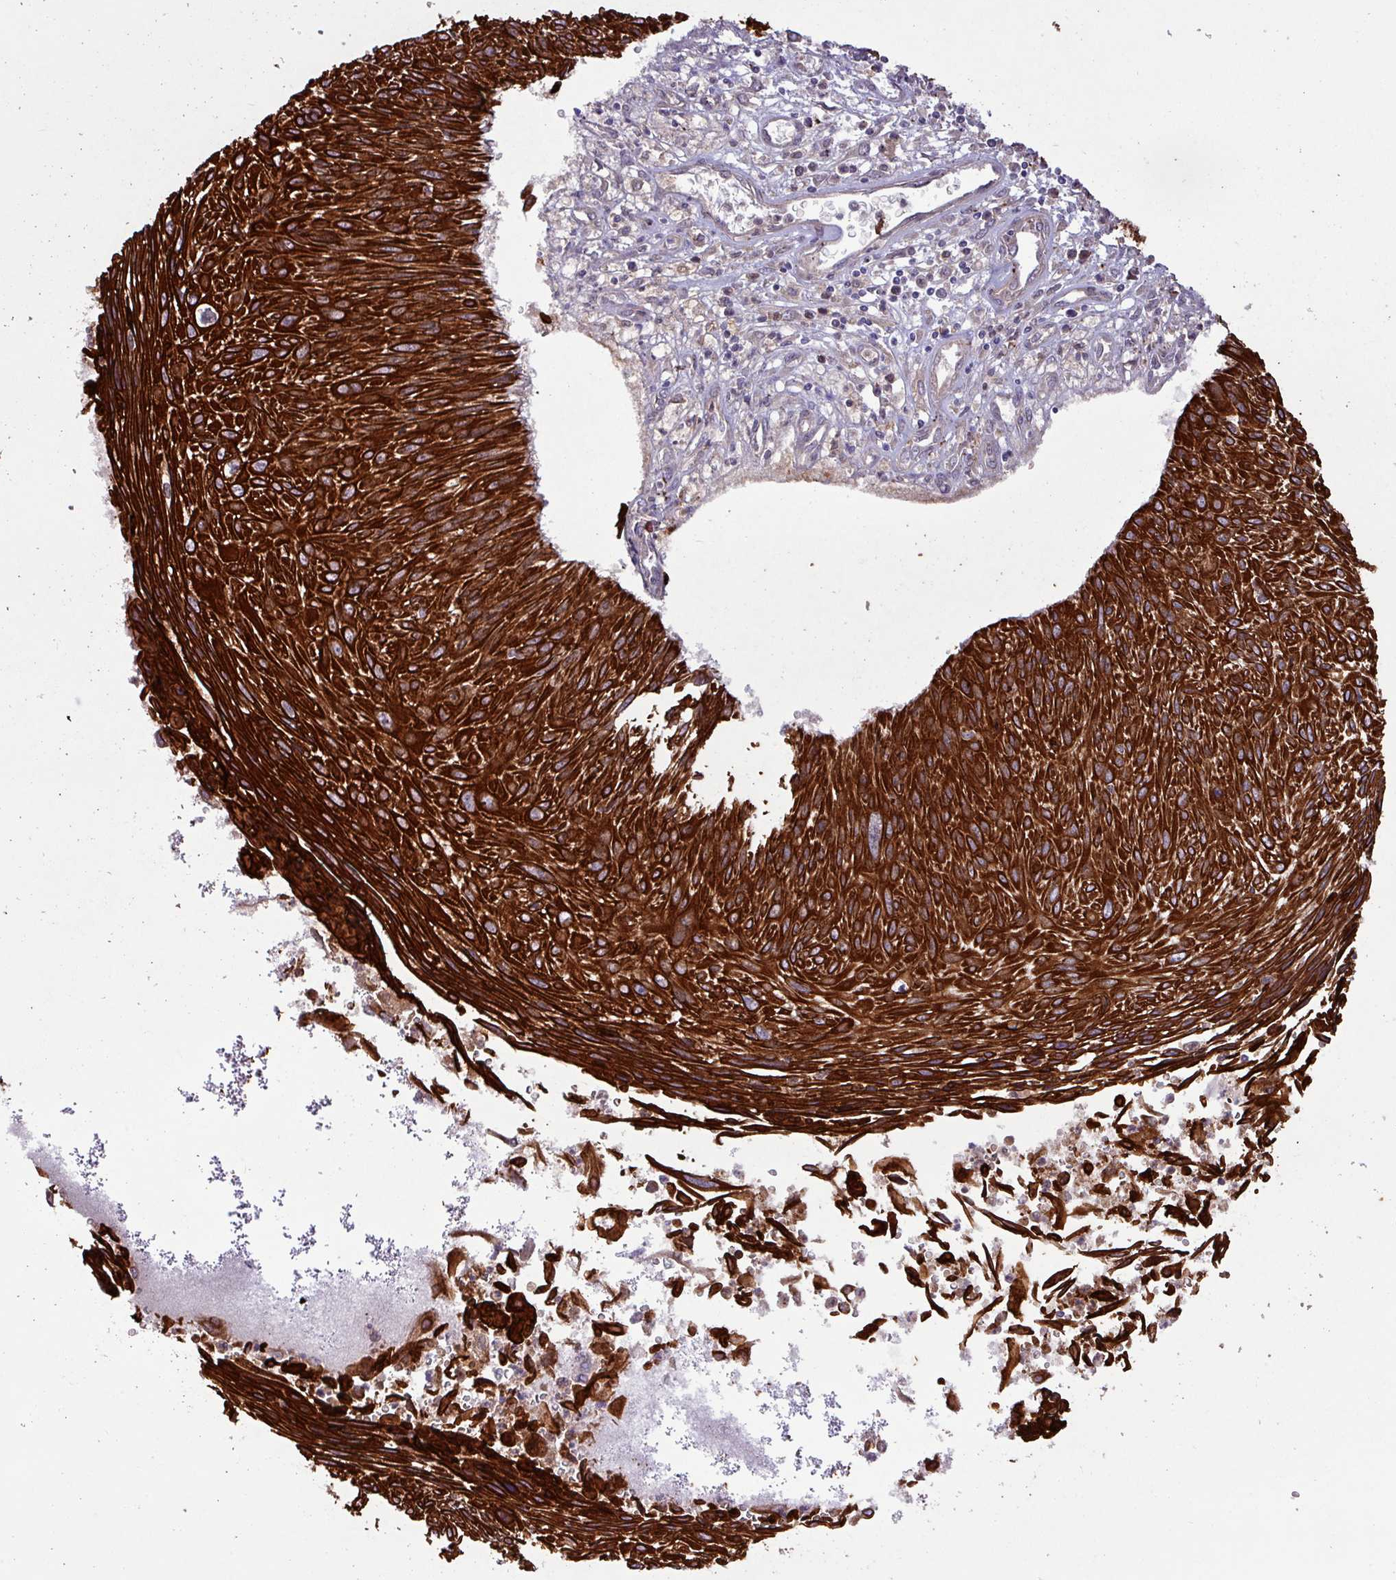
{"staining": {"intensity": "strong", "quantity": ">75%", "location": "cytoplasmic/membranous"}, "tissue": "cervical cancer", "cell_type": "Tumor cells", "image_type": "cancer", "snomed": [{"axis": "morphology", "description": "Squamous cell carcinoma, NOS"}, {"axis": "topography", "description": "Cervix"}], "caption": "This photomicrograph reveals squamous cell carcinoma (cervical) stained with immunohistochemistry to label a protein in brown. The cytoplasmic/membranous of tumor cells show strong positivity for the protein. Nuclei are counter-stained blue.", "gene": "CNTRL", "patient": {"sex": "female", "age": 51}}